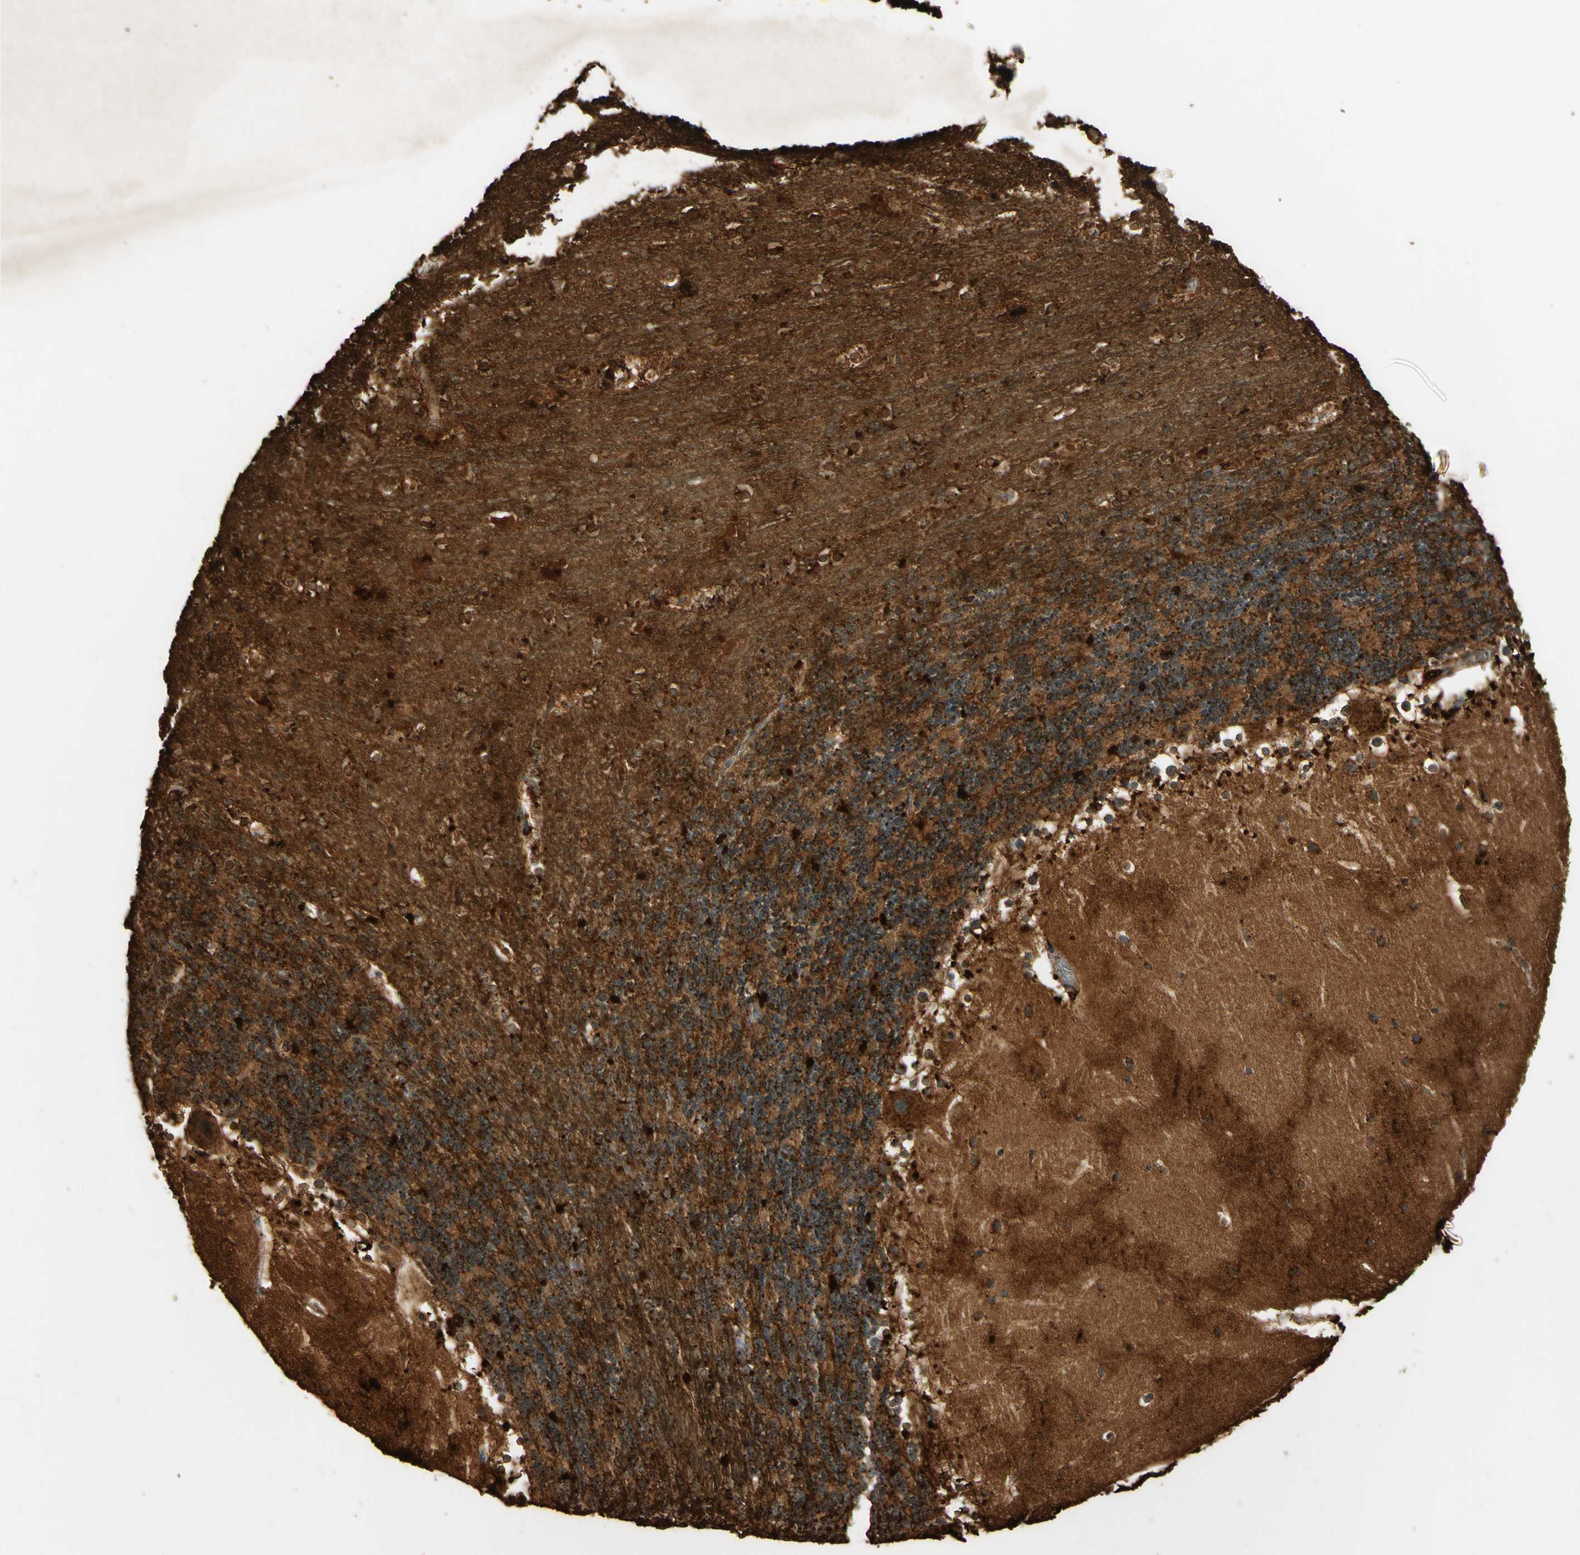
{"staining": {"intensity": "strong", "quantity": ">75%", "location": "cytoplasmic/membranous"}, "tissue": "cerebellum", "cell_type": "Cells in granular layer", "image_type": "normal", "snomed": [{"axis": "morphology", "description": "Normal tissue, NOS"}, {"axis": "topography", "description": "Cerebellum"}], "caption": "Immunohistochemistry (IHC) micrograph of unremarkable cerebellum: human cerebellum stained using immunohistochemistry shows high levels of strong protein expression localized specifically in the cytoplasmic/membranous of cells in granular layer, appearing as a cytoplasmic/membranous brown color.", "gene": "ARHGEF17", "patient": {"sex": "female", "age": 19}}